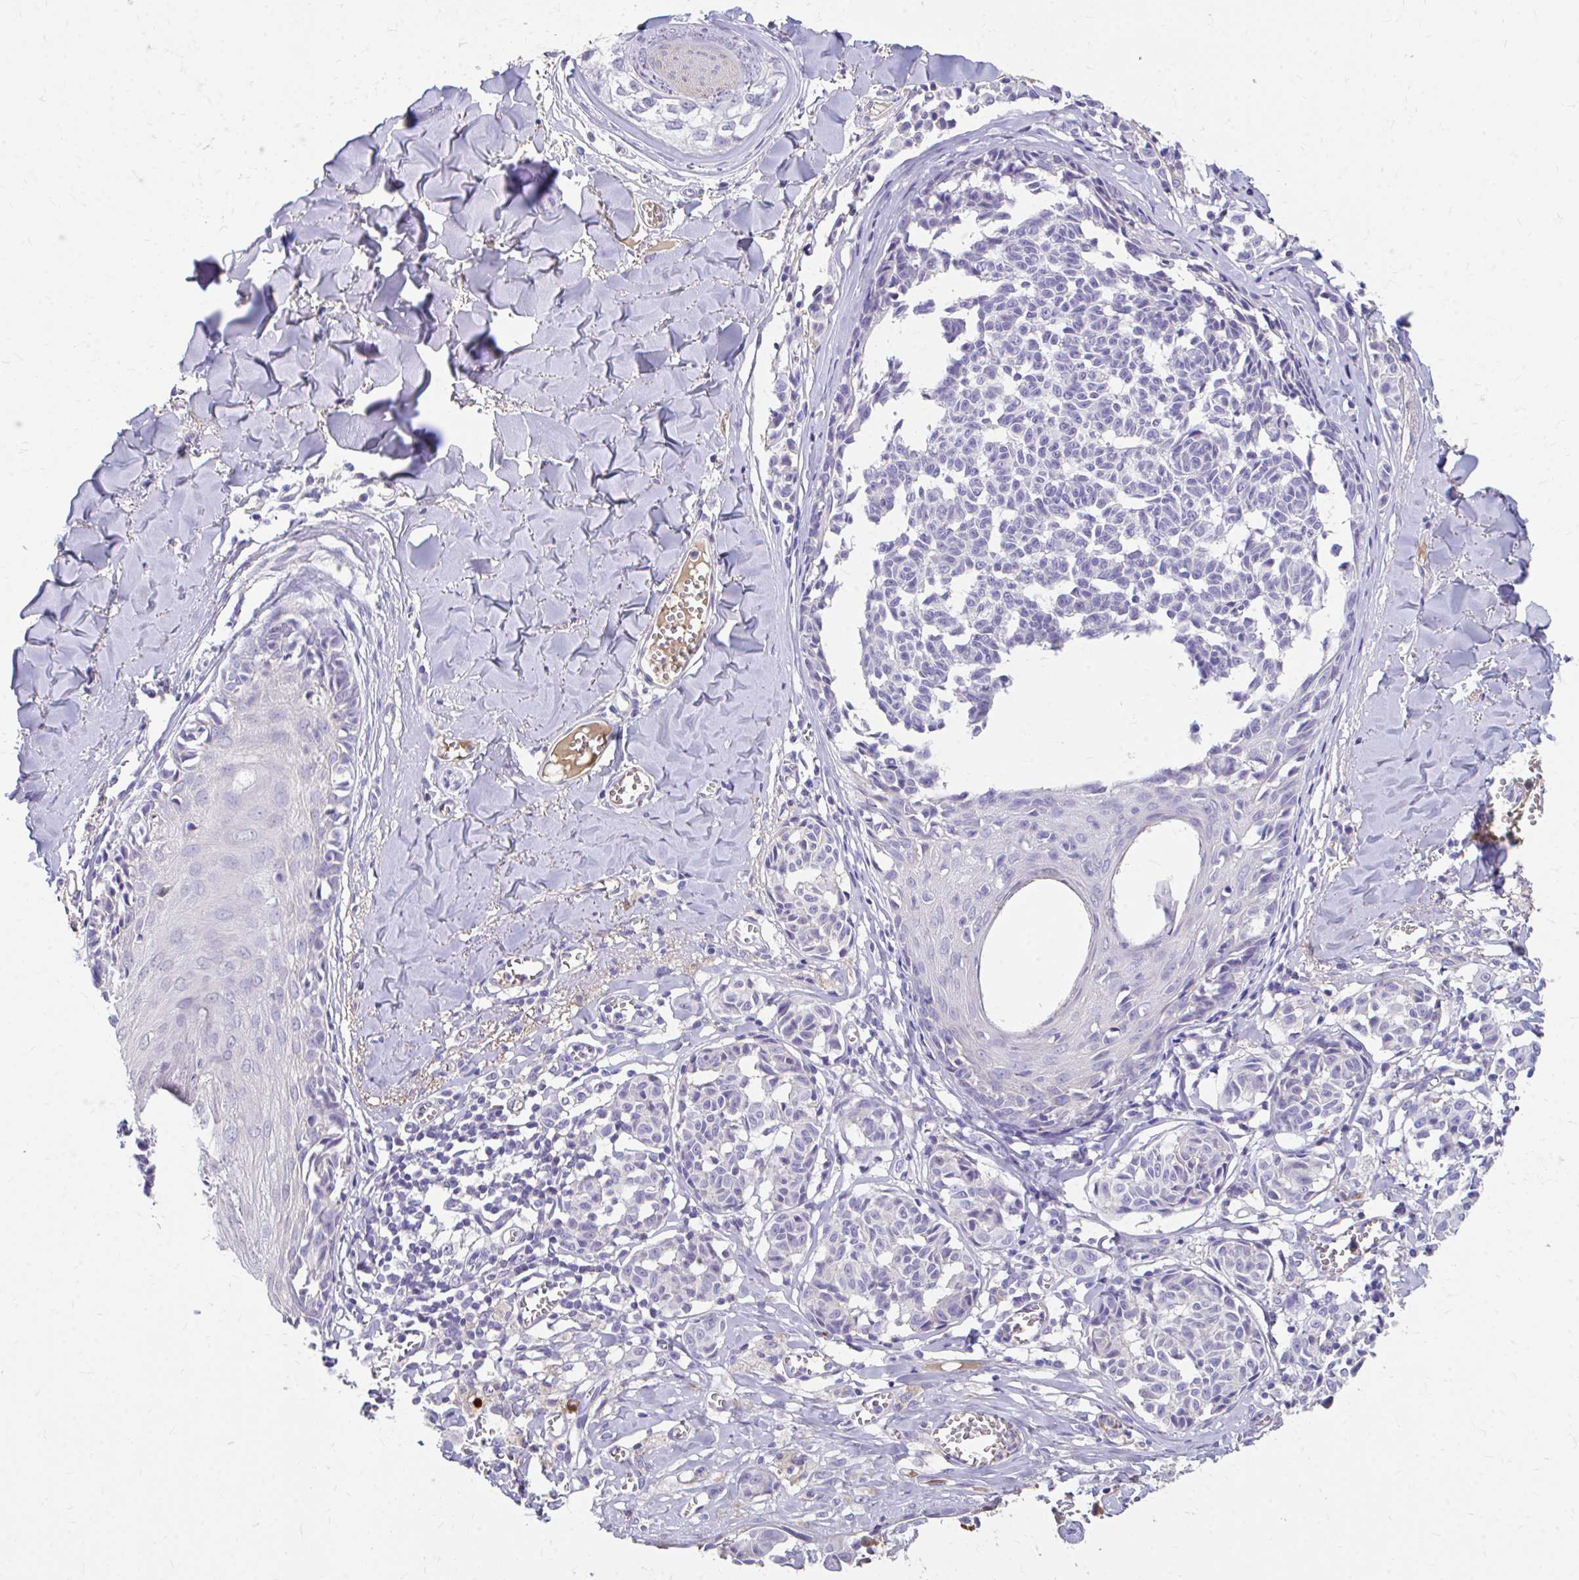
{"staining": {"intensity": "negative", "quantity": "none", "location": "none"}, "tissue": "melanoma", "cell_type": "Tumor cells", "image_type": "cancer", "snomed": [{"axis": "morphology", "description": "Malignant melanoma, NOS"}, {"axis": "topography", "description": "Skin"}], "caption": "This photomicrograph is of melanoma stained with IHC to label a protein in brown with the nuclei are counter-stained blue. There is no expression in tumor cells. Brightfield microscopy of immunohistochemistry stained with DAB (brown) and hematoxylin (blue), captured at high magnification.", "gene": "CFH", "patient": {"sex": "female", "age": 43}}